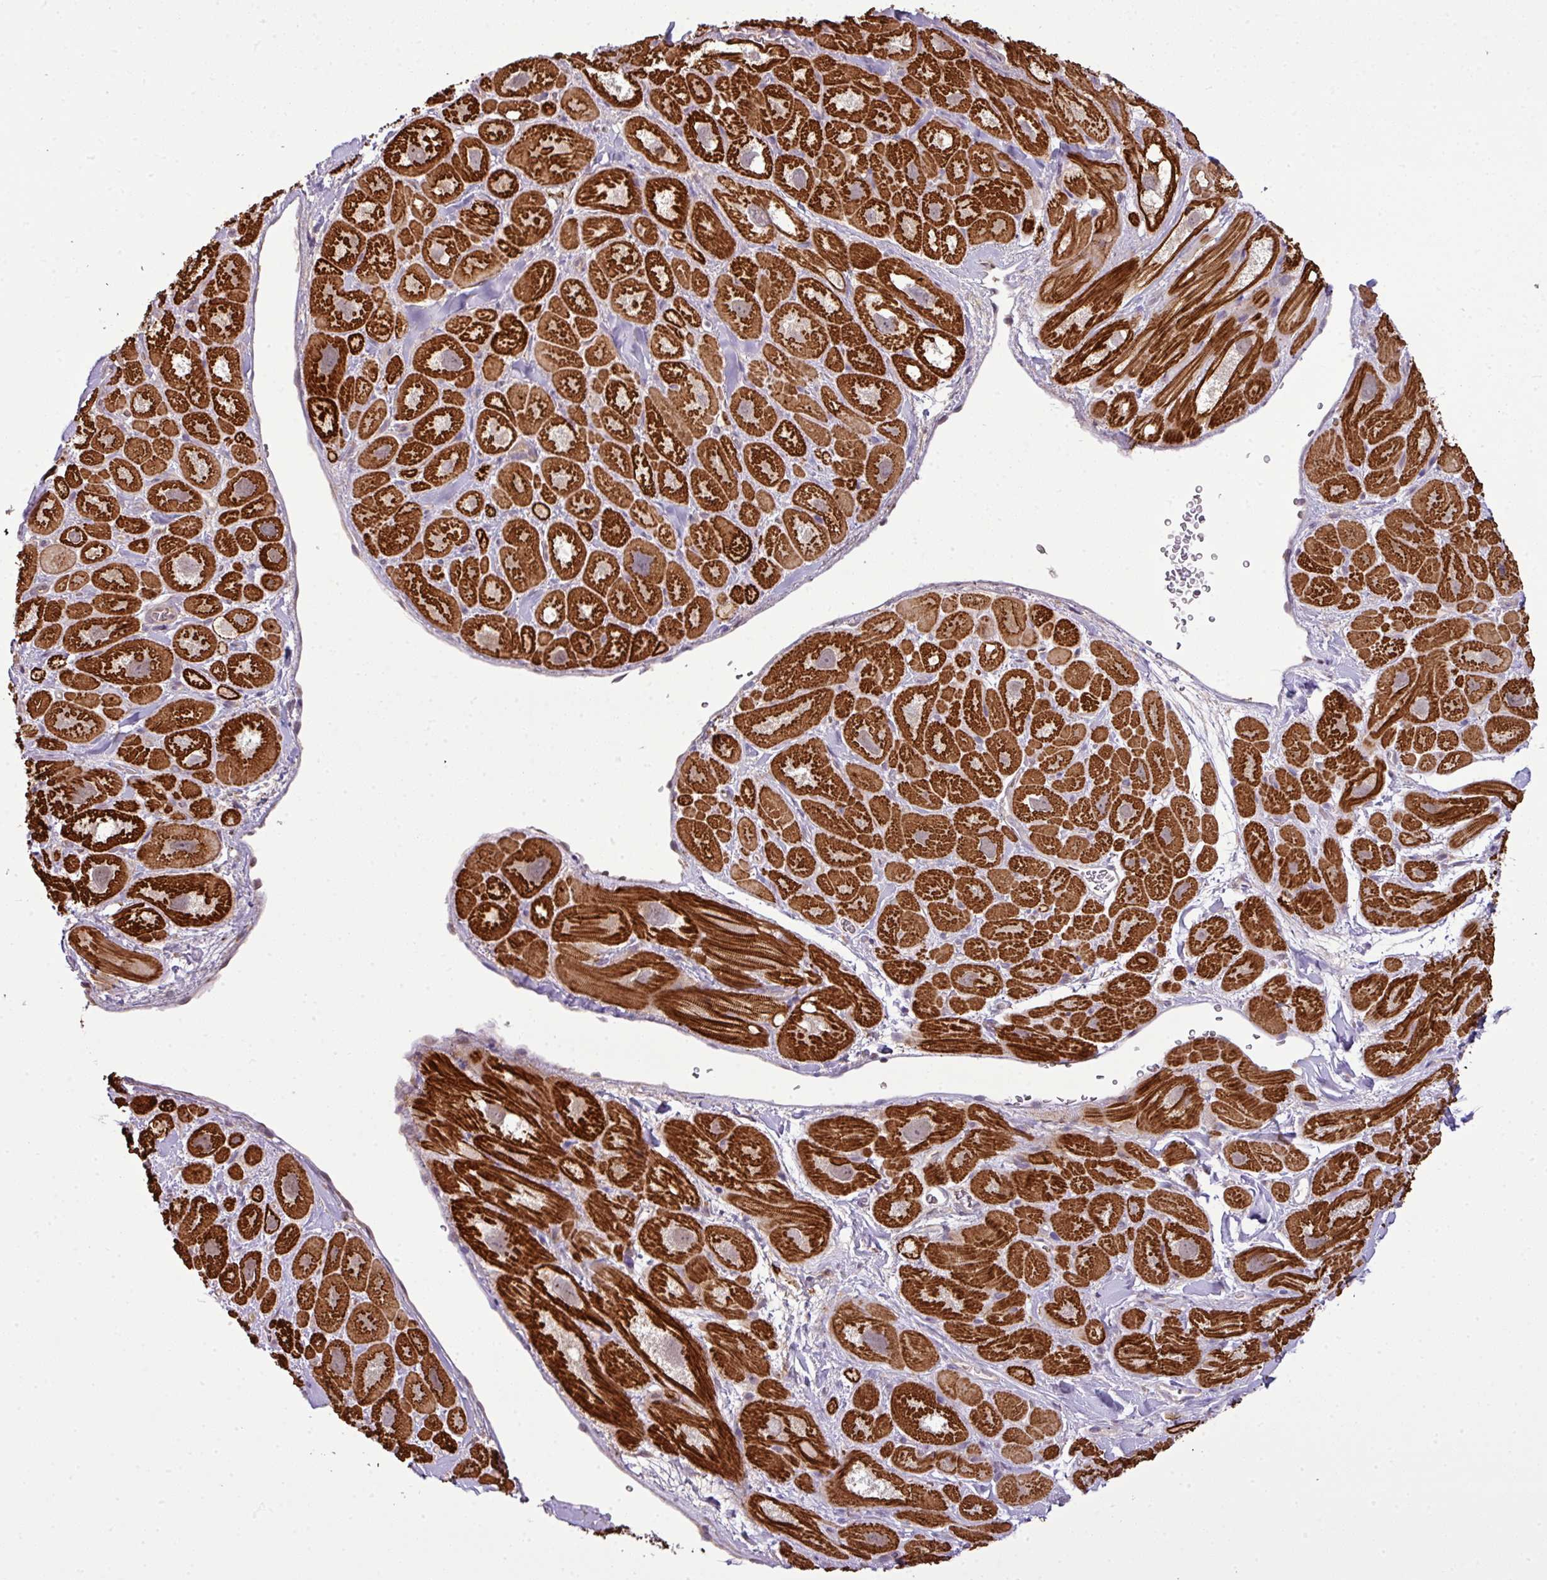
{"staining": {"intensity": "strong", "quantity": ">75%", "location": "cytoplasmic/membranous"}, "tissue": "heart muscle", "cell_type": "Cardiomyocytes", "image_type": "normal", "snomed": [{"axis": "morphology", "description": "Normal tissue, NOS"}, {"axis": "topography", "description": "Heart"}], "caption": "Protein analysis of unremarkable heart muscle exhibits strong cytoplasmic/membranous positivity in approximately >75% of cardiomyocytes. Using DAB (3,3'-diaminobenzidine) (brown) and hematoxylin (blue) stains, captured at high magnification using brightfield microscopy.", "gene": "DNAAF4", "patient": {"sex": "male", "age": 49}}